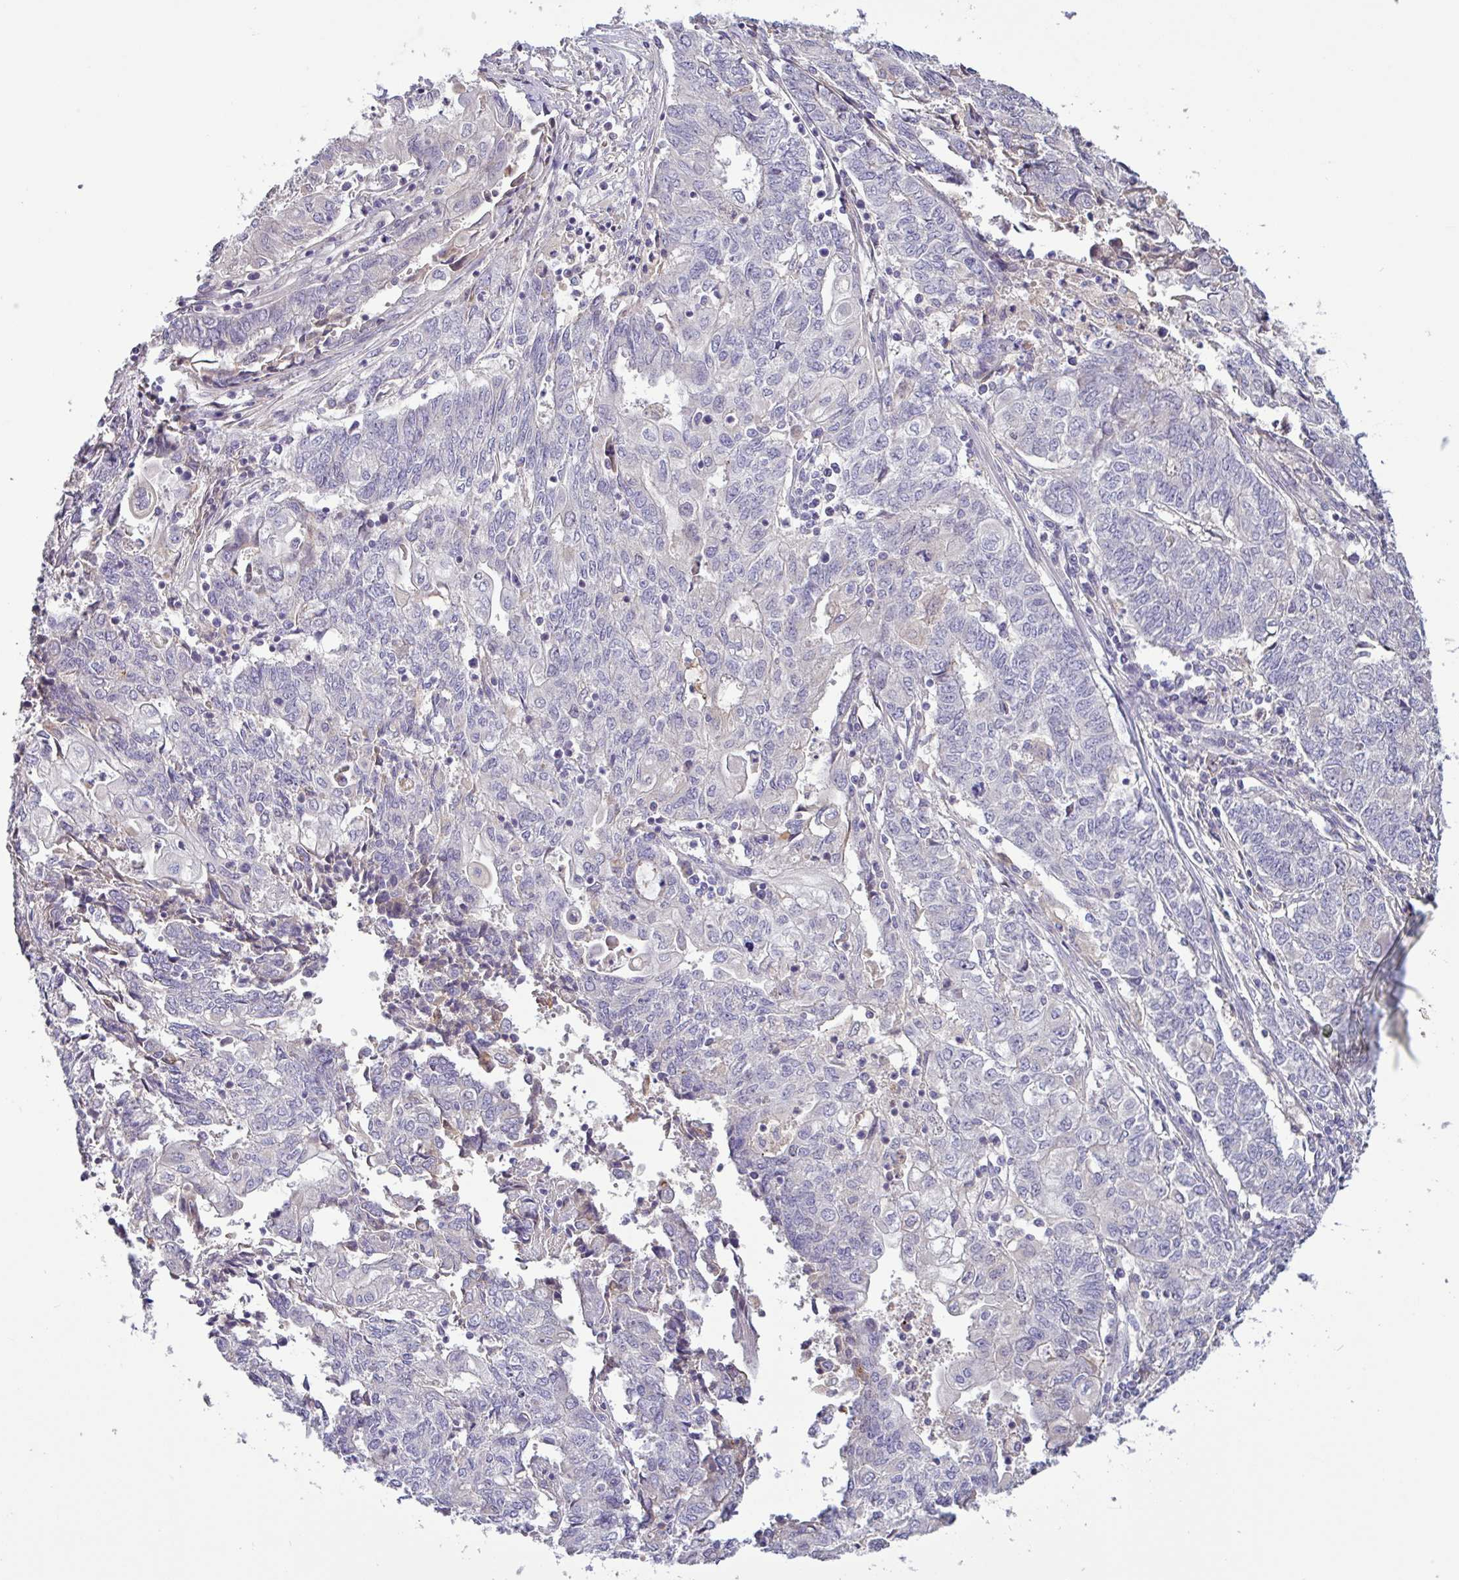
{"staining": {"intensity": "negative", "quantity": "none", "location": "none"}, "tissue": "endometrial cancer", "cell_type": "Tumor cells", "image_type": "cancer", "snomed": [{"axis": "morphology", "description": "Adenocarcinoma, NOS"}, {"axis": "topography", "description": "Endometrium"}], "caption": "An immunohistochemistry micrograph of endometrial cancer is shown. There is no staining in tumor cells of endometrial cancer.", "gene": "SFTPB", "patient": {"sex": "female", "age": 54}}